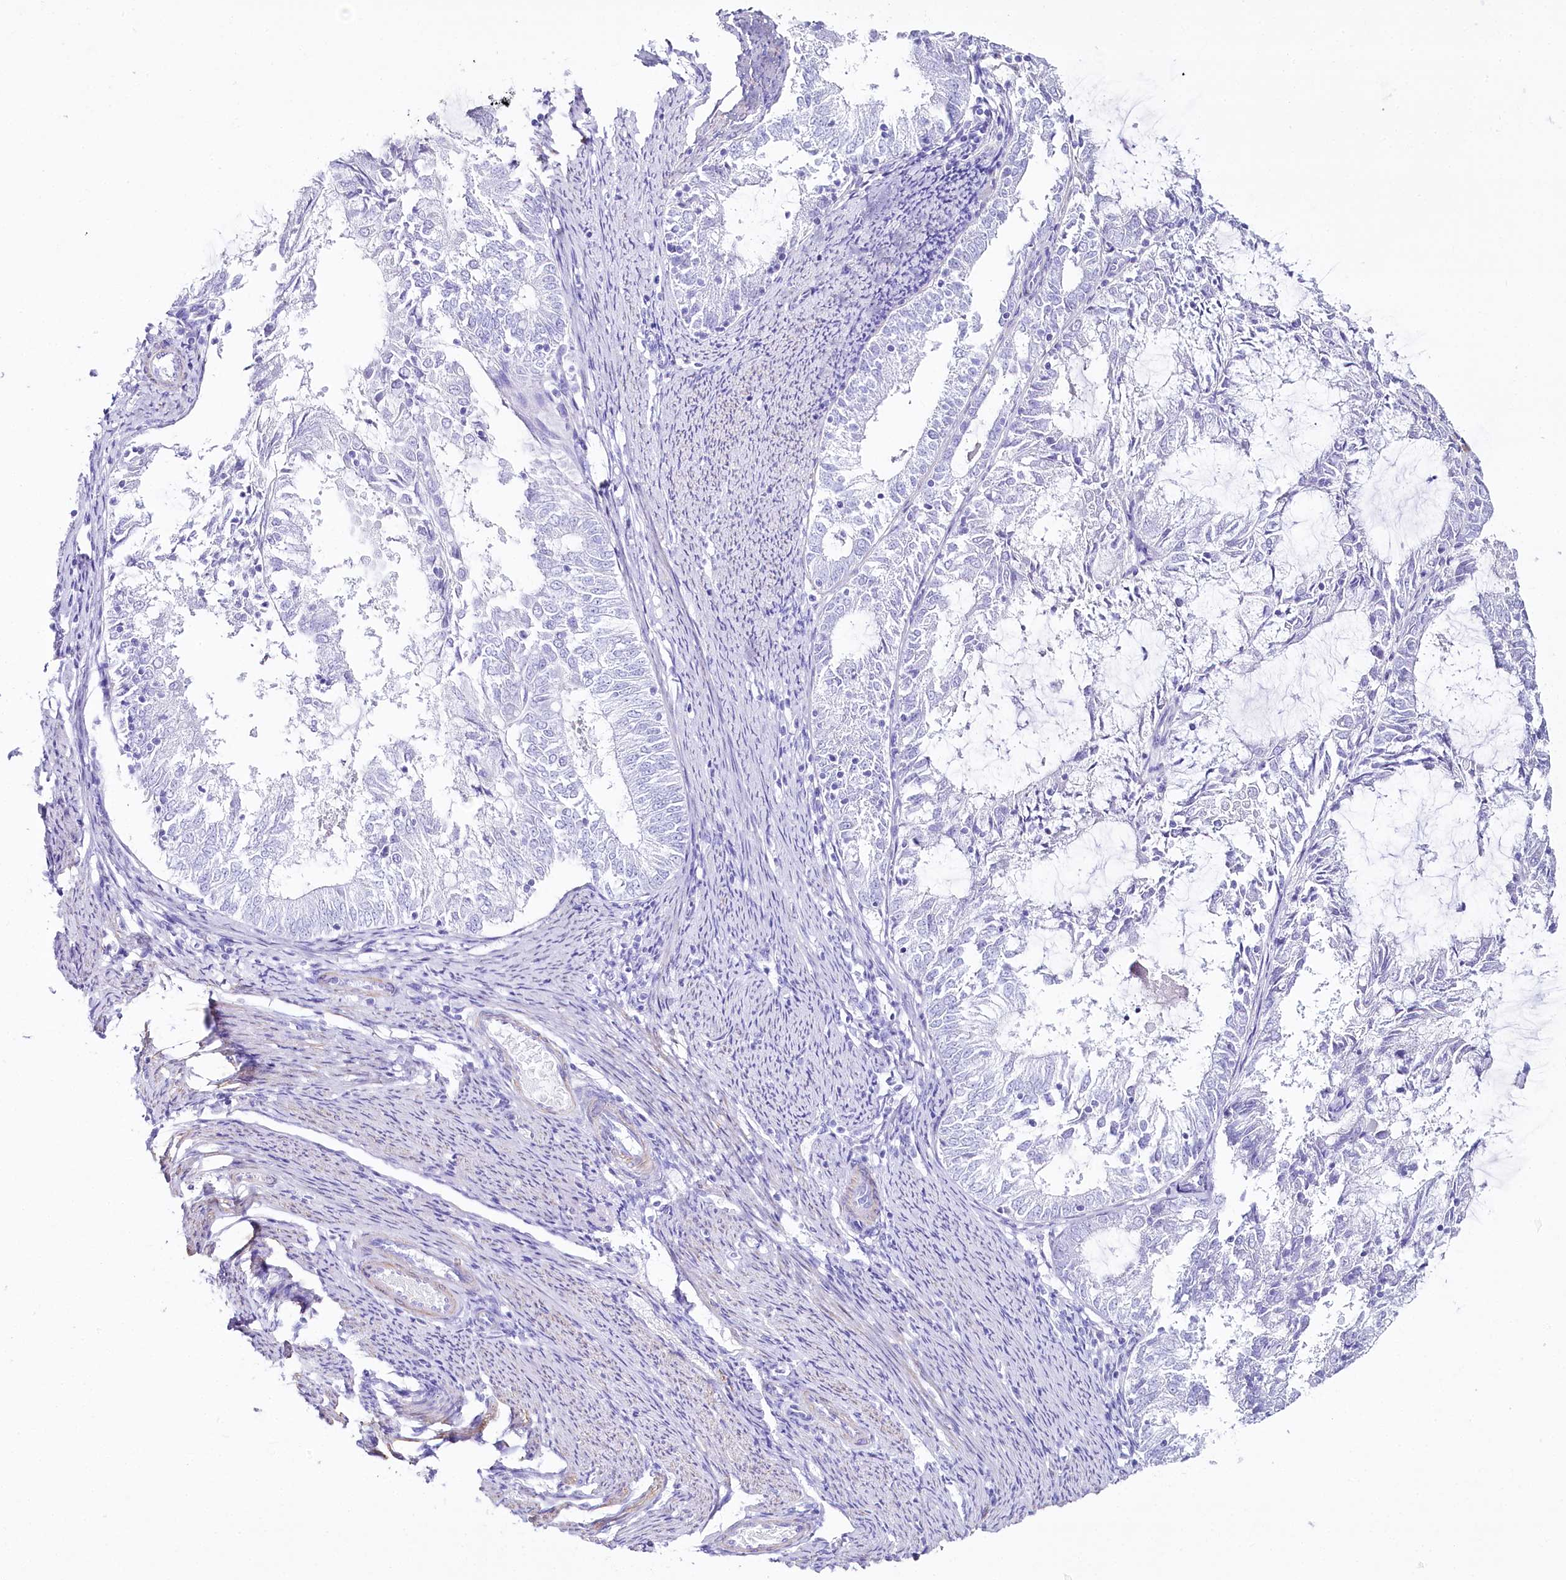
{"staining": {"intensity": "negative", "quantity": "none", "location": "none"}, "tissue": "endometrial cancer", "cell_type": "Tumor cells", "image_type": "cancer", "snomed": [{"axis": "morphology", "description": "Adenocarcinoma, NOS"}, {"axis": "topography", "description": "Endometrium"}], "caption": "Micrograph shows no significant protein positivity in tumor cells of endometrial cancer.", "gene": "CSN3", "patient": {"sex": "female", "age": 57}}